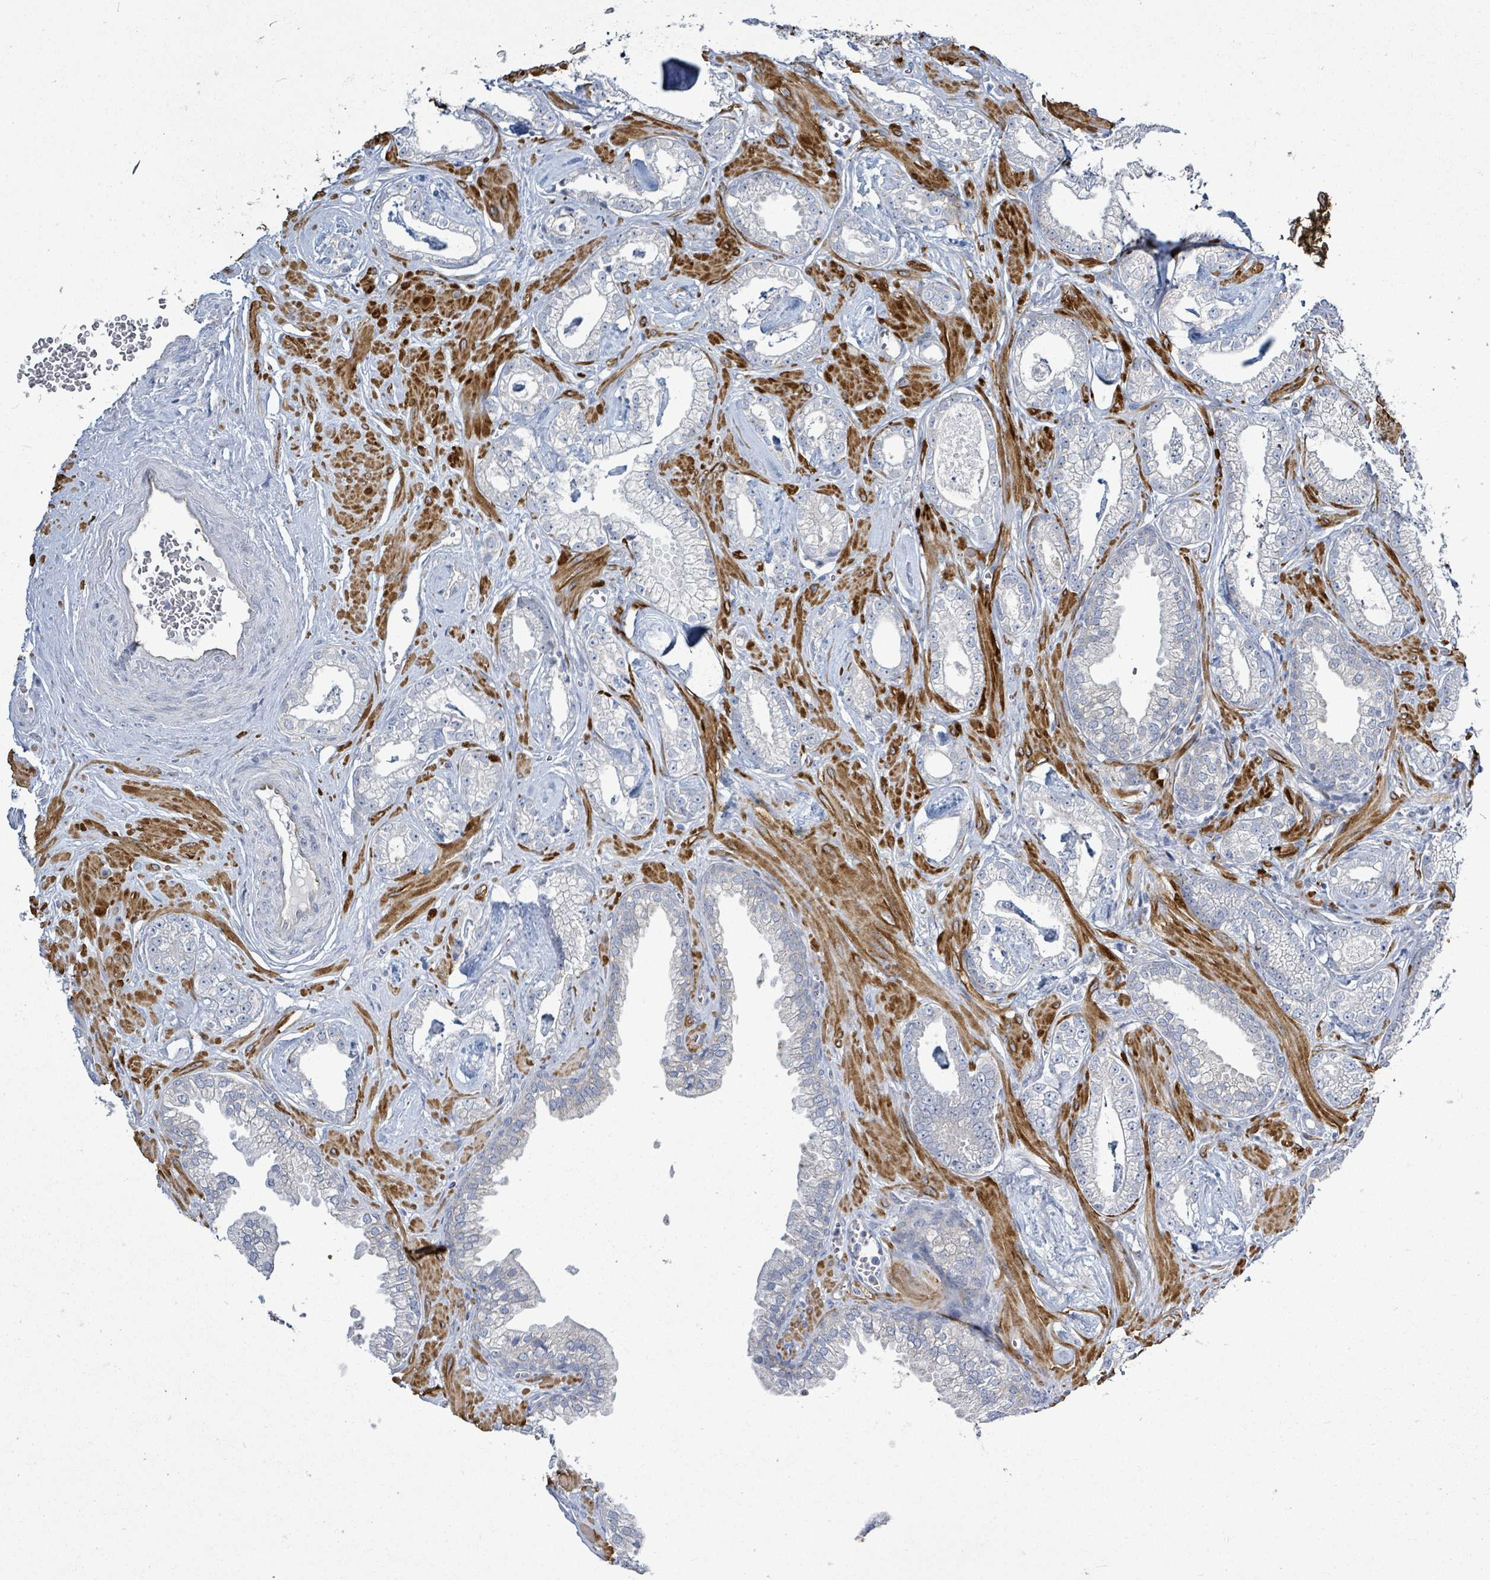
{"staining": {"intensity": "negative", "quantity": "none", "location": "none"}, "tissue": "prostate cancer", "cell_type": "Tumor cells", "image_type": "cancer", "snomed": [{"axis": "morphology", "description": "Adenocarcinoma, Low grade"}, {"axis": "topography", "description": "Prostate"}], "caption": "Prostate cancer (low-grade adenocarcinoma) was stained to show a protein in brown. There is no significant staining in tumor cells. (Immunohistochemistry (ihc), brightfield microscopy, high magnification).", "gene": "SIRPB1", "patient": {"sex": "male", "age": 60}}